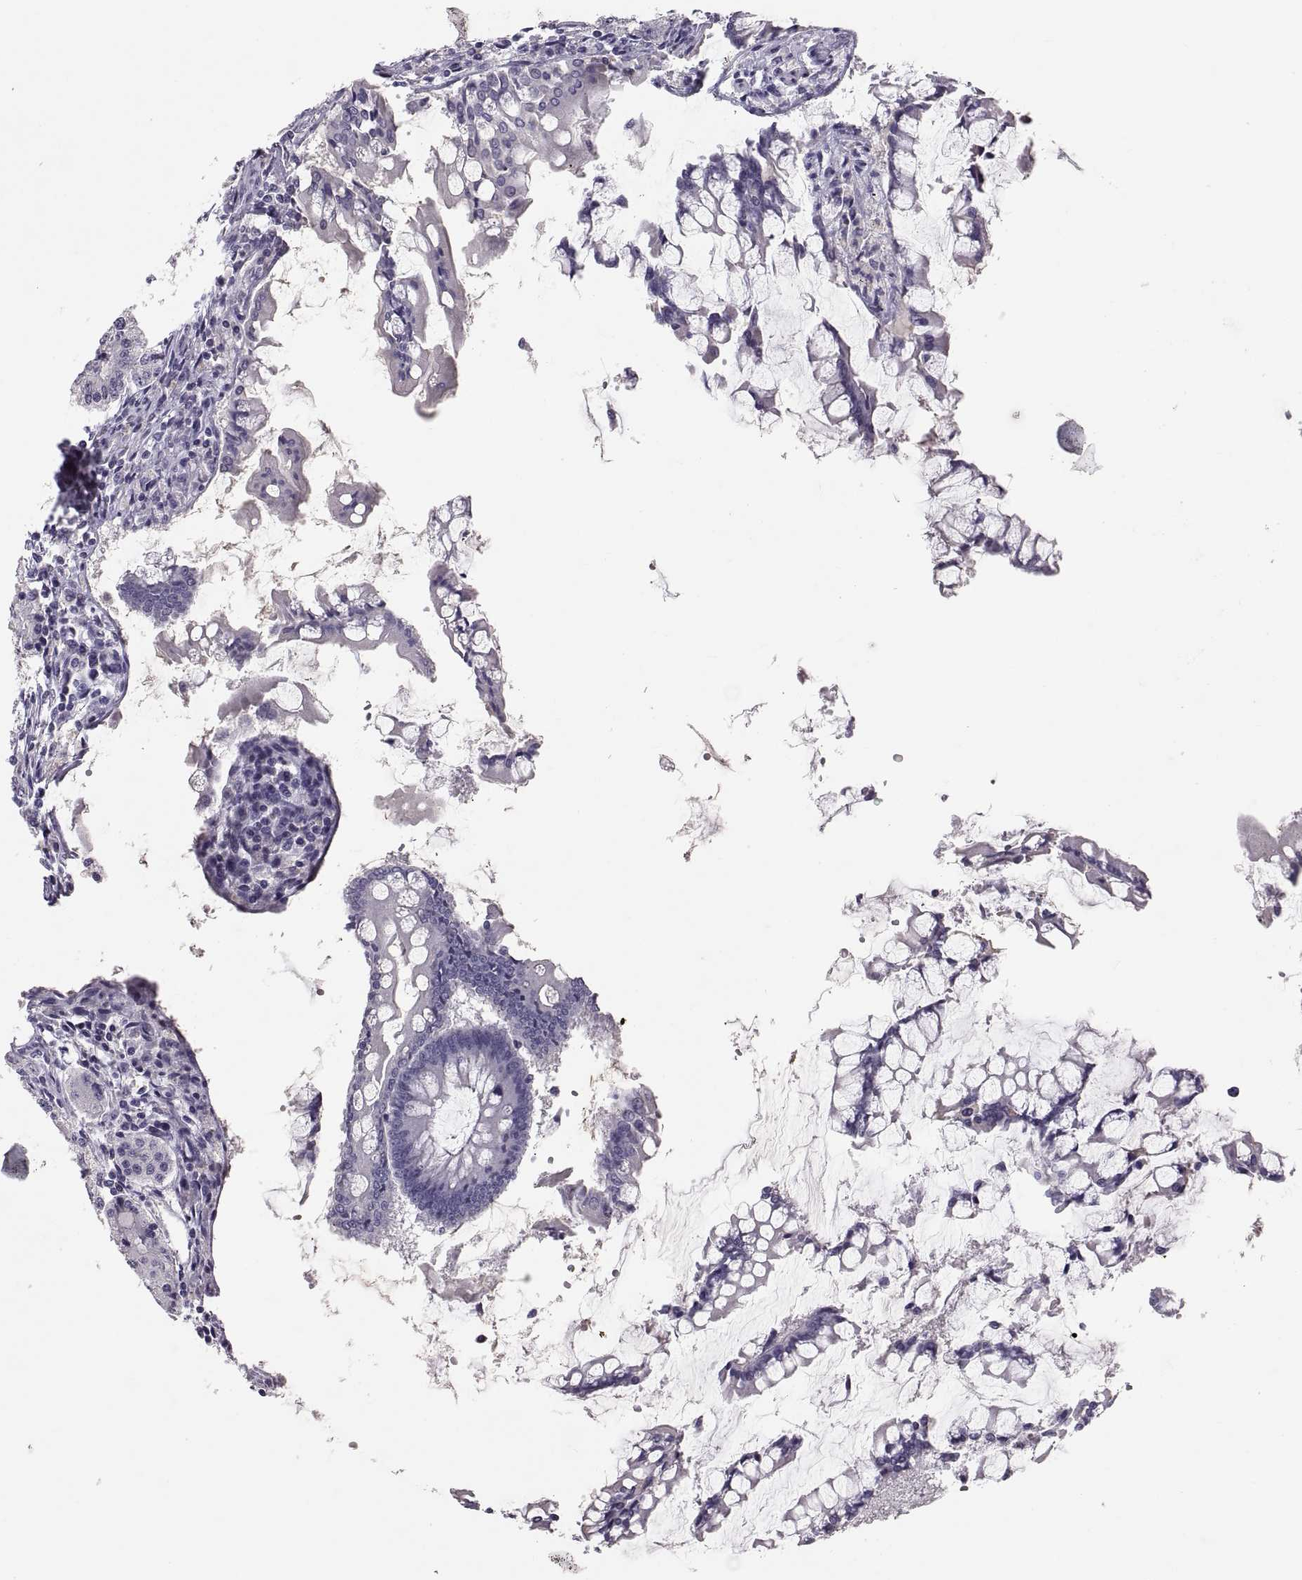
{"staining": {"intensity": "negative", "quantity": "none", "location": "none"}, "tissue": "carcinoid", "cell_type": "Tumor cells", "image_type": "cancer", "snomed": [{"axis": "morphology", "description": "Carcinoid, malignant, NOS"}, {"axis": "topography", "description": "Small intestine"}], "caption": "The IHC photomicrograph has no significant positivity in tumor cells of carcinoid (malignant) tissue.", "gene": "PTN", "patient": {"sex": "female", "age": 65}}